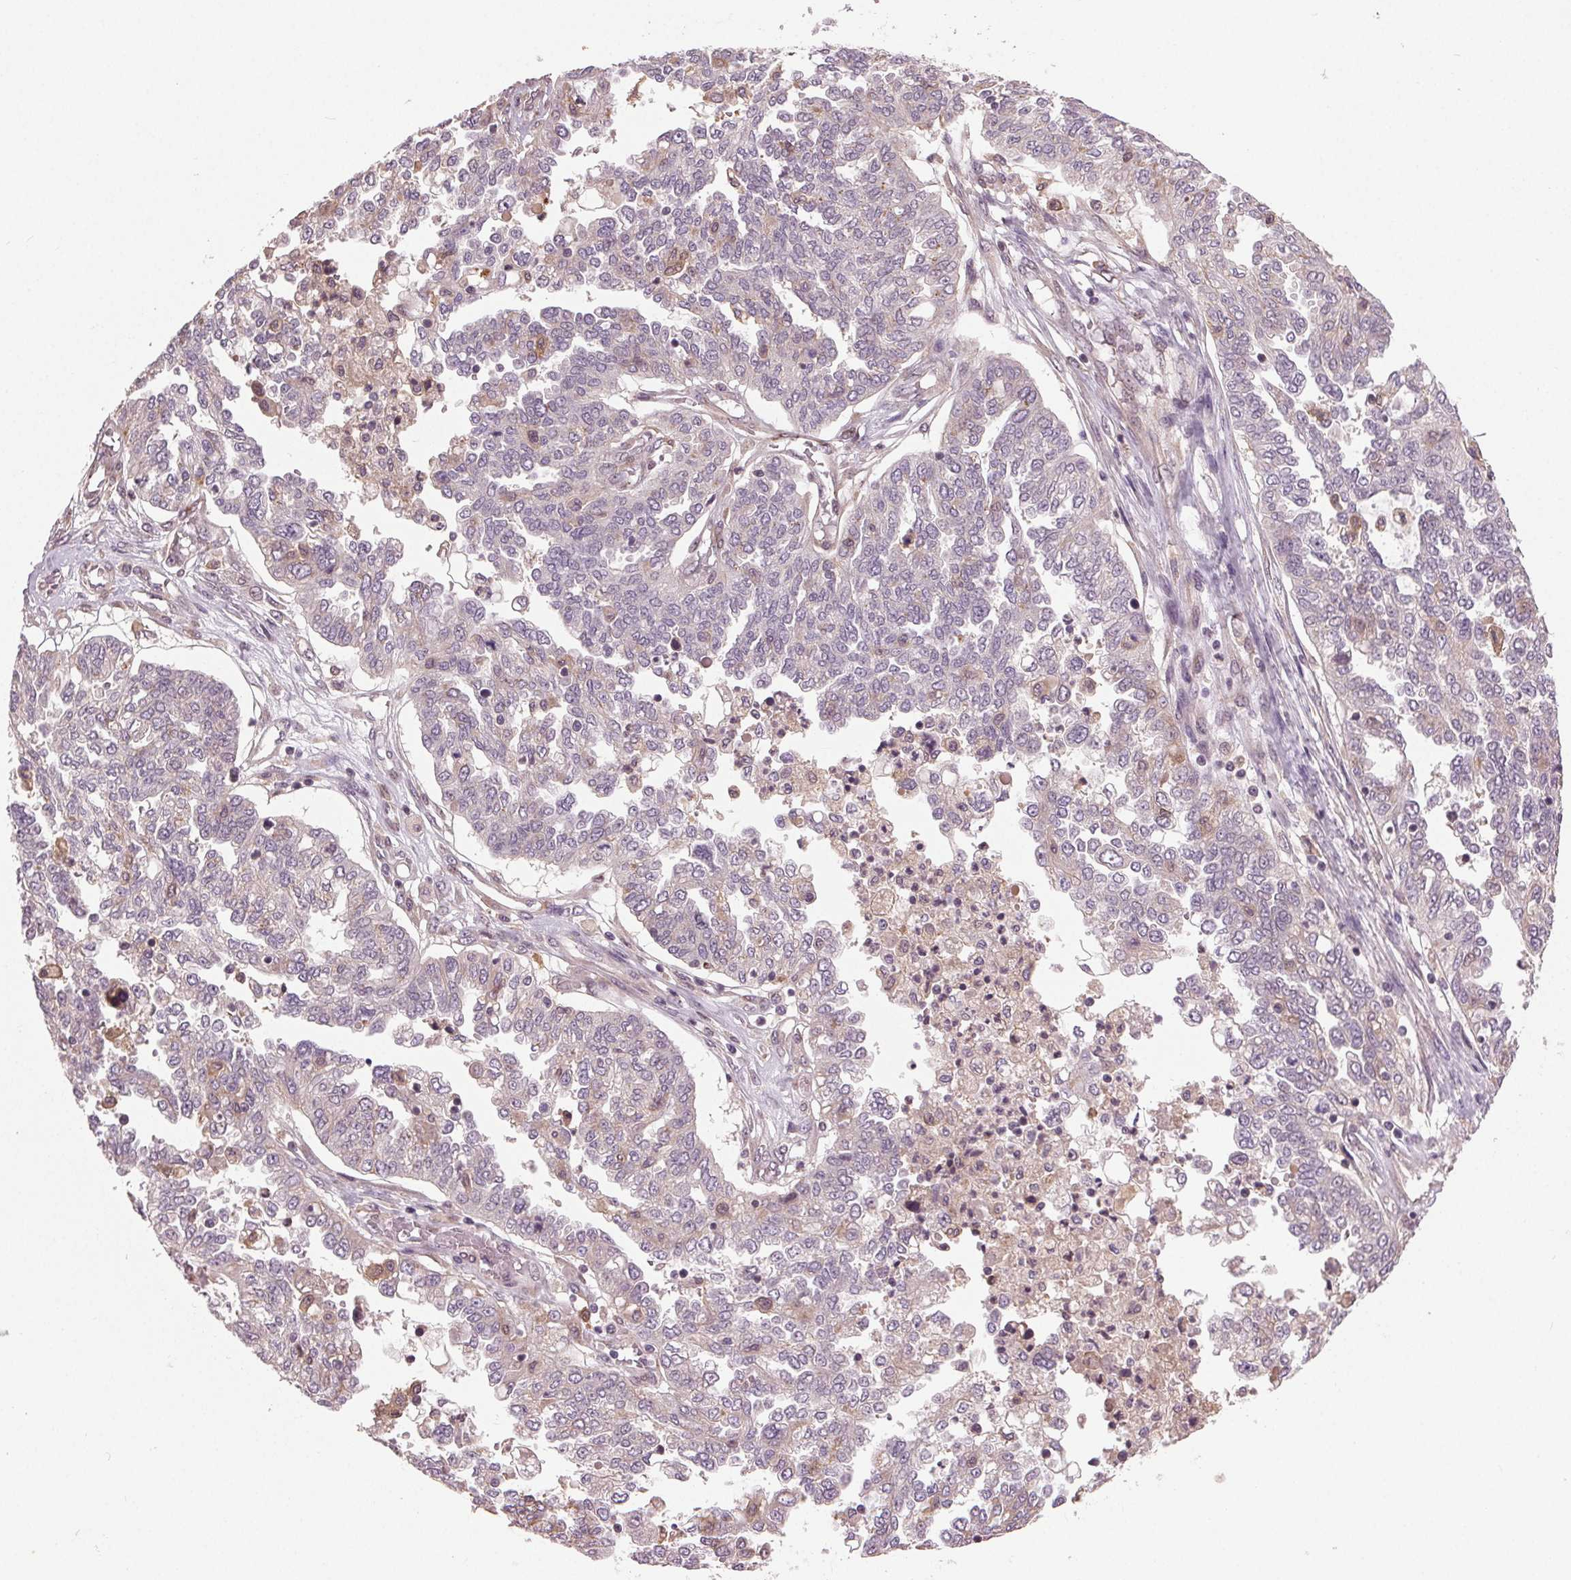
{"staining": {"intensity": "negative", "quantity": "none", "location": "none"}, "tissue": "ovarian cancer", "cell_type": "Tumor cells", "image_type": "cancer", "snomed": [{"axis": "morphology", "description": "Cystadenocarcinoma, serous, NOS"}, {"axis": "topography", "description": "Ovary"}], "caption": "Tumor cells are negative for brown protein staining in ovarian cancer.", "gene": "BSDC1", "patient": {"sex": "female", "age": 67}}